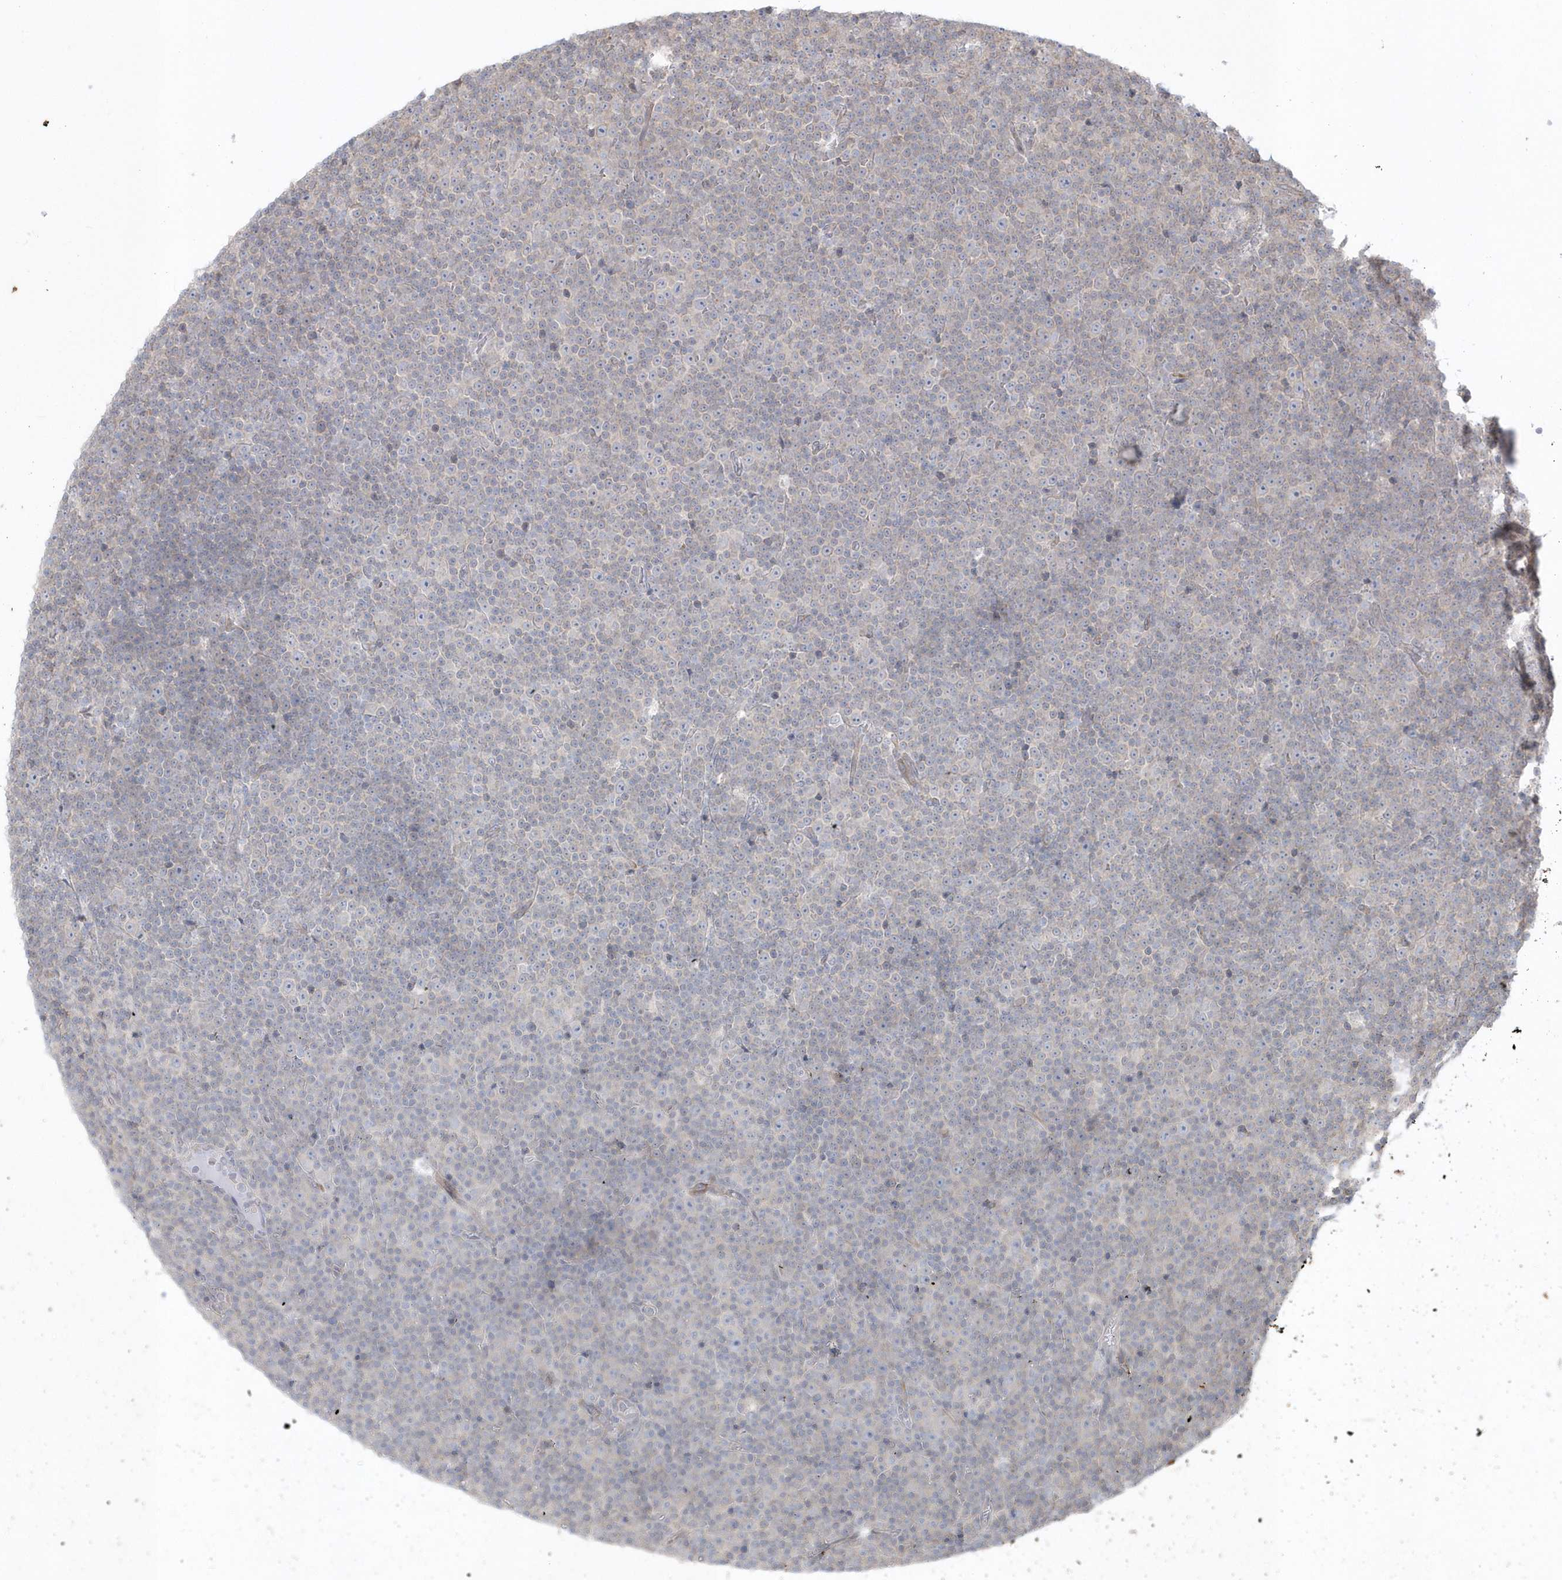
{"staining": {"intensity": "negative", "quantity": "none", "location": "none"}, "tissue": "lymphoma", "cell_type": "Tumor cells", "image_type": "cancer", "snomed": [{"axis": "morphology", "description": "Malignant lymphoma, non-Hodgkin's type, Low grade"}, {"axis": "topography", "description": "Lymph node"}], "caption": "A high-resolution photomicrograph shows immunohistochemistry (IHC) staining of malignant lymphoma, non-Hodgkin's type (low-grade), which demonstrates no significant positivity in tumor cells.", "gene": "DHX57", "patient": {"sex": "female", "age": 67}}